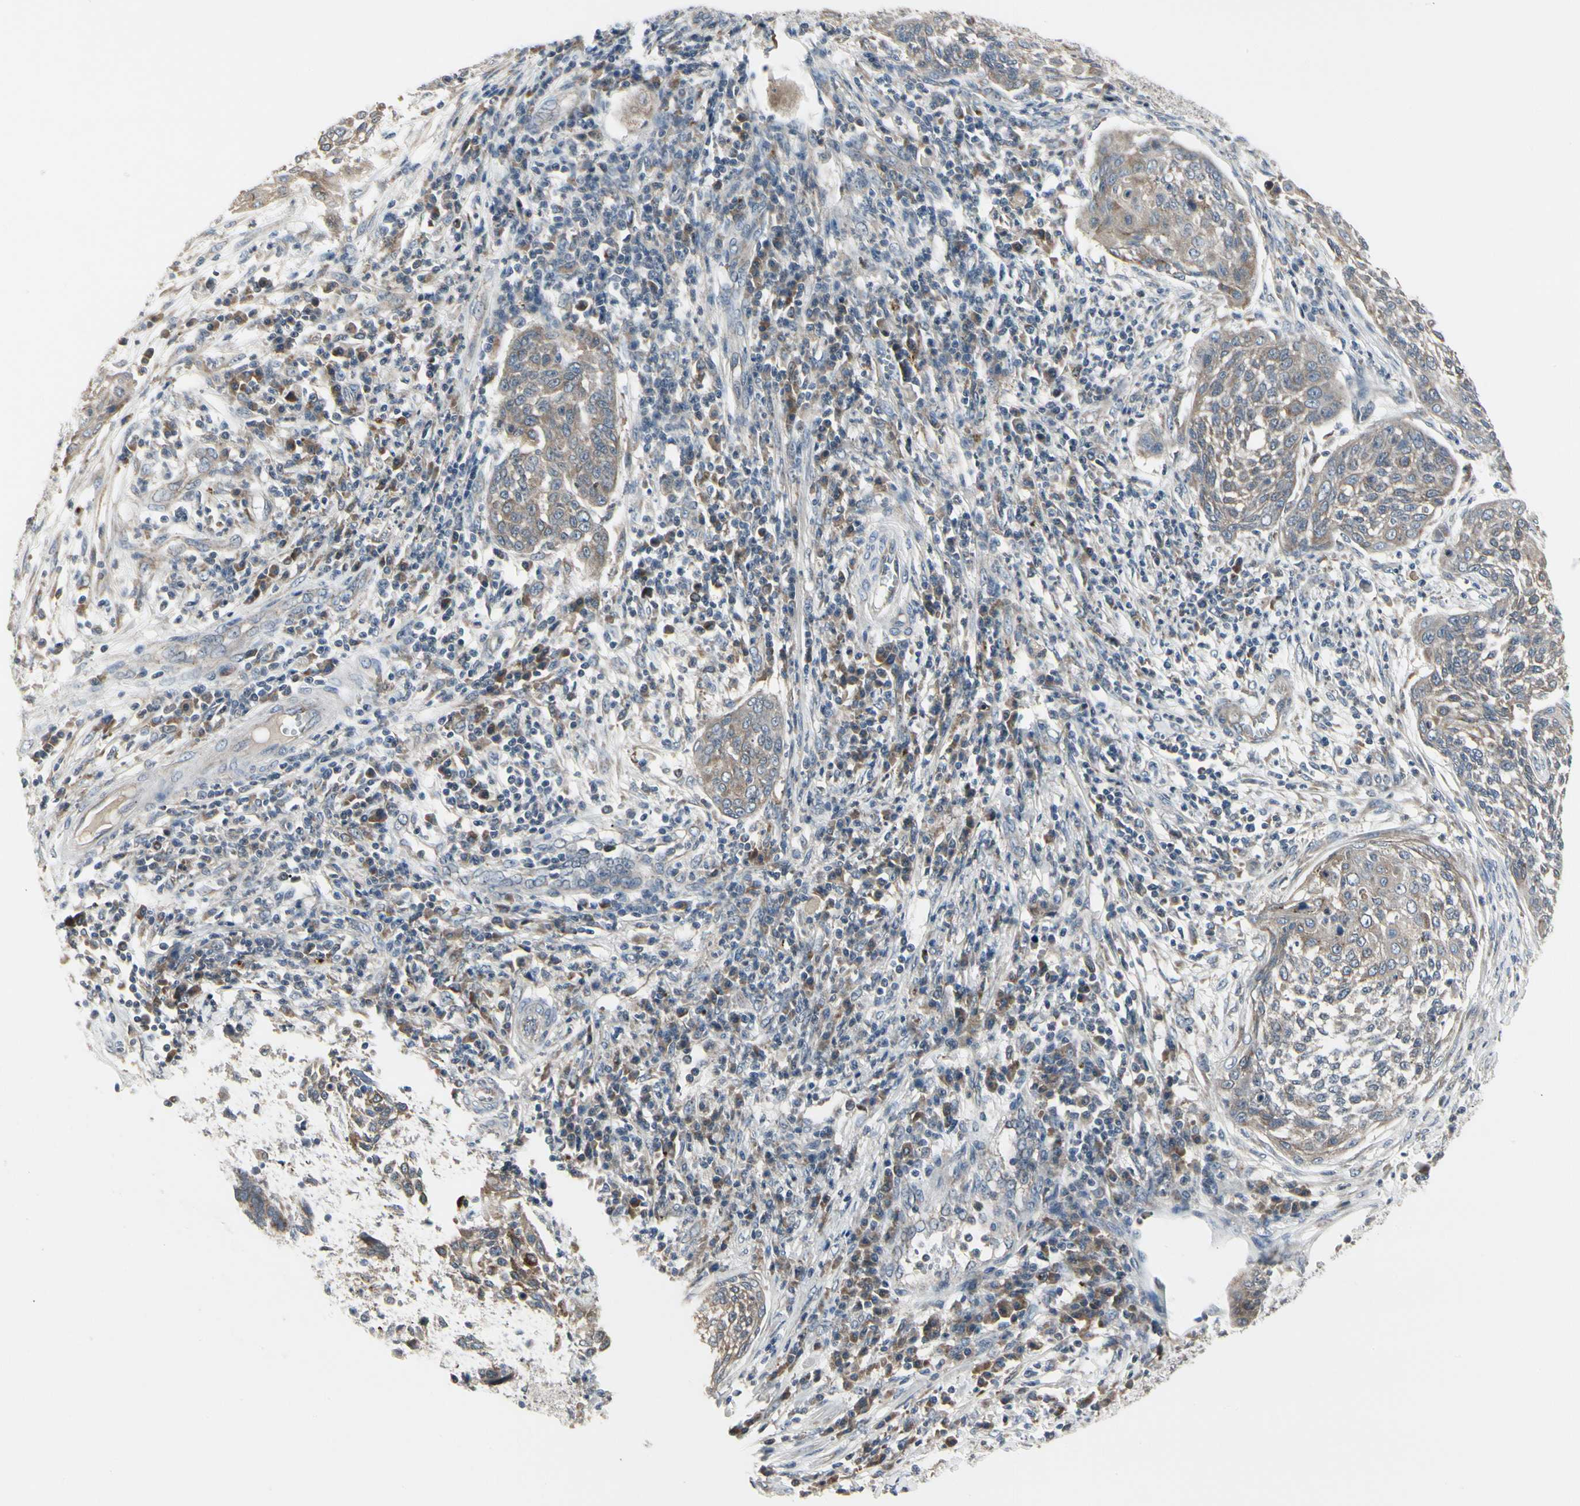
{"staining": {"intensity": "weak", "quantity": ">75%", "location": "cytoplasmic/membranous"}, "tissue": "cervical cancer", "cell_type": "Tumor cells", "image_type": "cancer", "snomed": [{"axis": "morphology", "description": "Squamous cell carcinoma, NOS"}, {"axis": "topography", "description": "Cervix"}], "caption": "Tumor cells reveal low levels of weak cytoplasmic/membranous expression in about >75% of cells in cervical squamous cell carcinoma.", "gene": "GRN", "patient": {"sex": "female", "age": 34}}